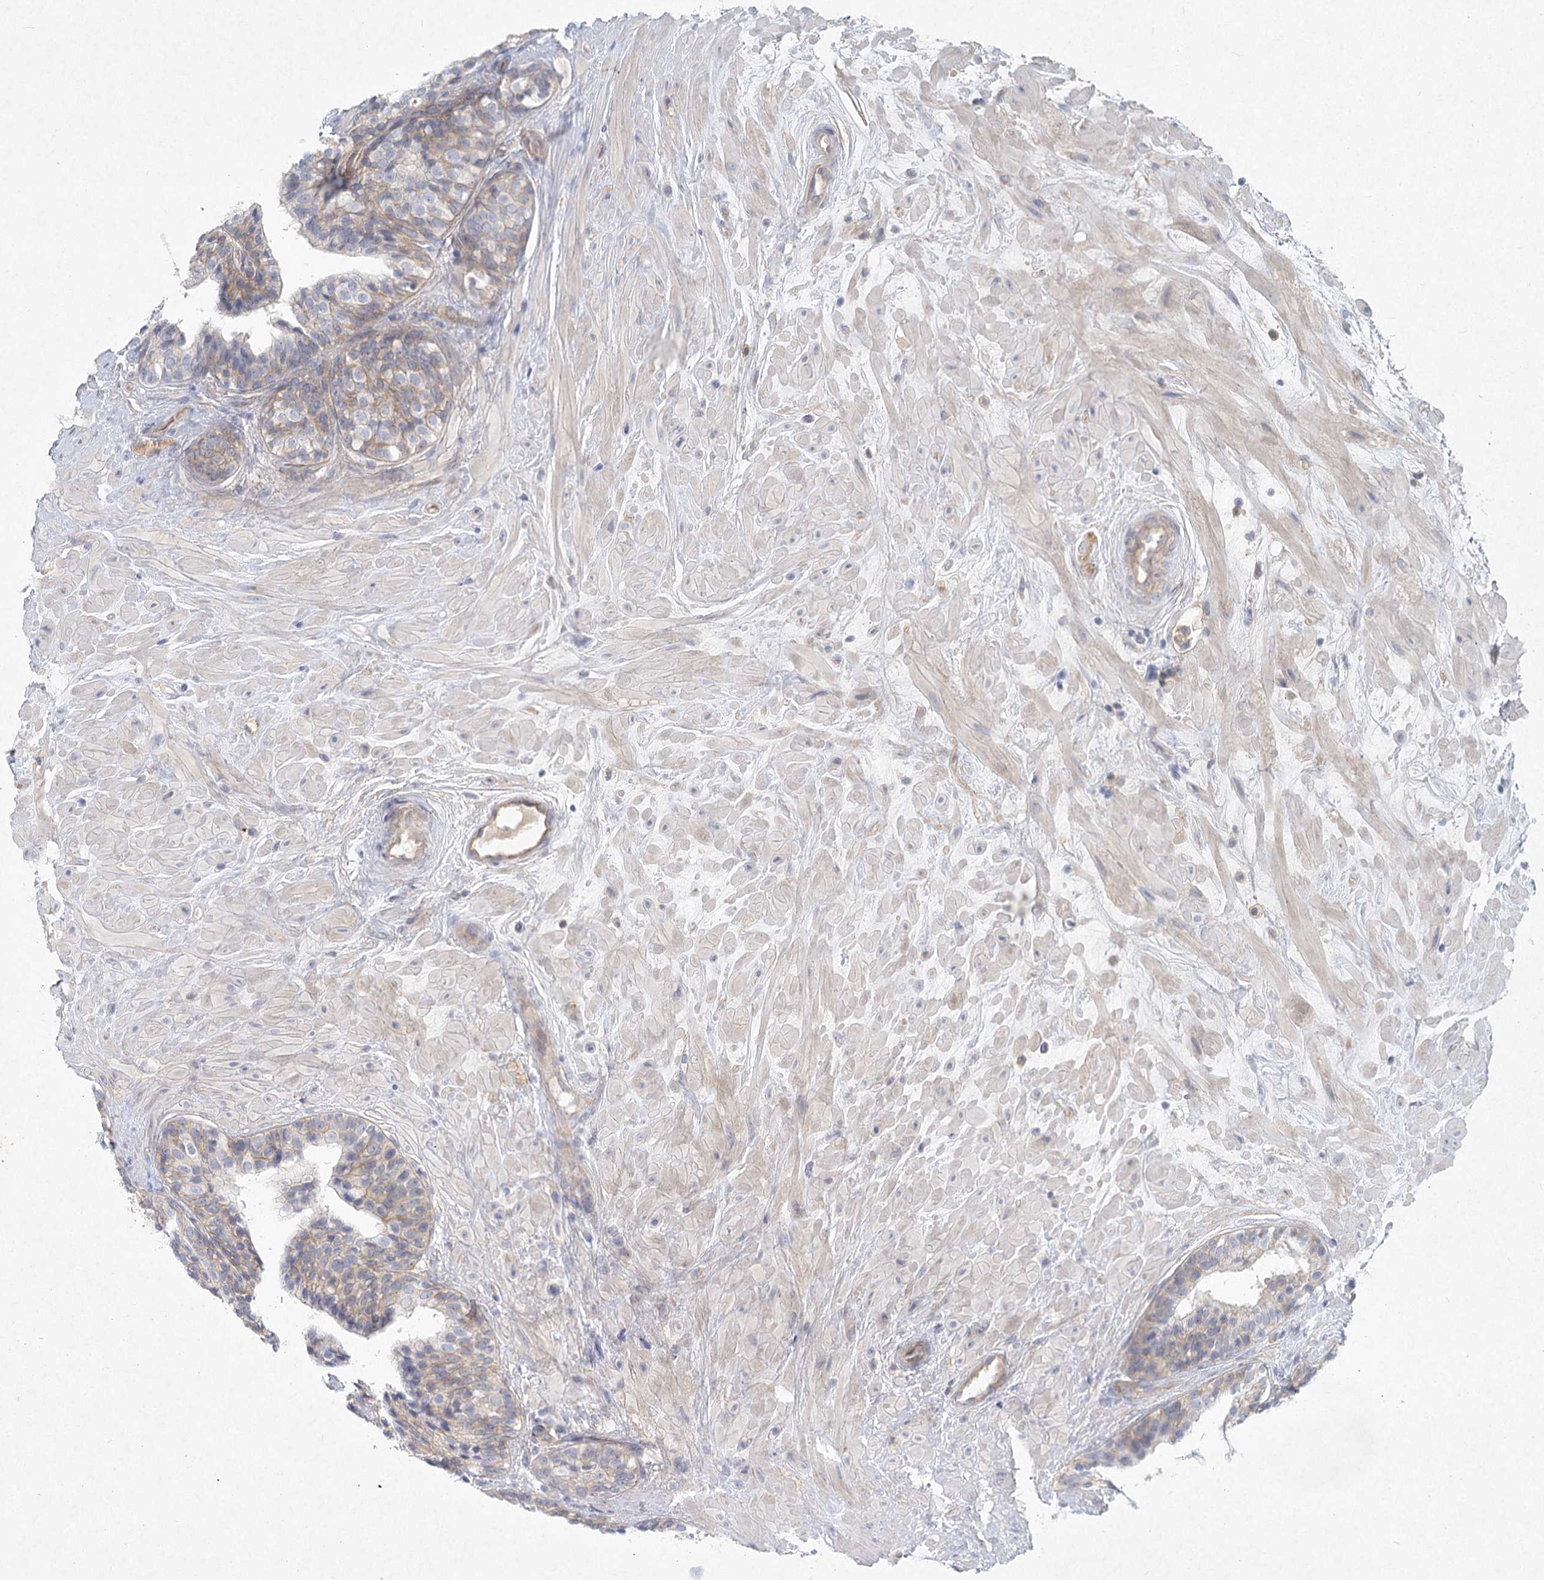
{"staining": {"intensity": "weak", "quantity": "25%-75%", "location": "cytoplasmic/membranous"}, "tissue": "prostate cancer", "cell_type": "Tumor cells", "image_type": "cancer", "snomed": [{"axis": "morphology", "description": "Adenocarcinoma, High grade"}, {"axis": "topography", "description": "Prostate"}], "caption": "Prostate cancer stained with a brown dye shows weak cytoplasmic/membranous positive staining in about 25%-75% of tumor cells.", "gene": "DNMBP", "patient": {"sex": "male", "age": 56}}